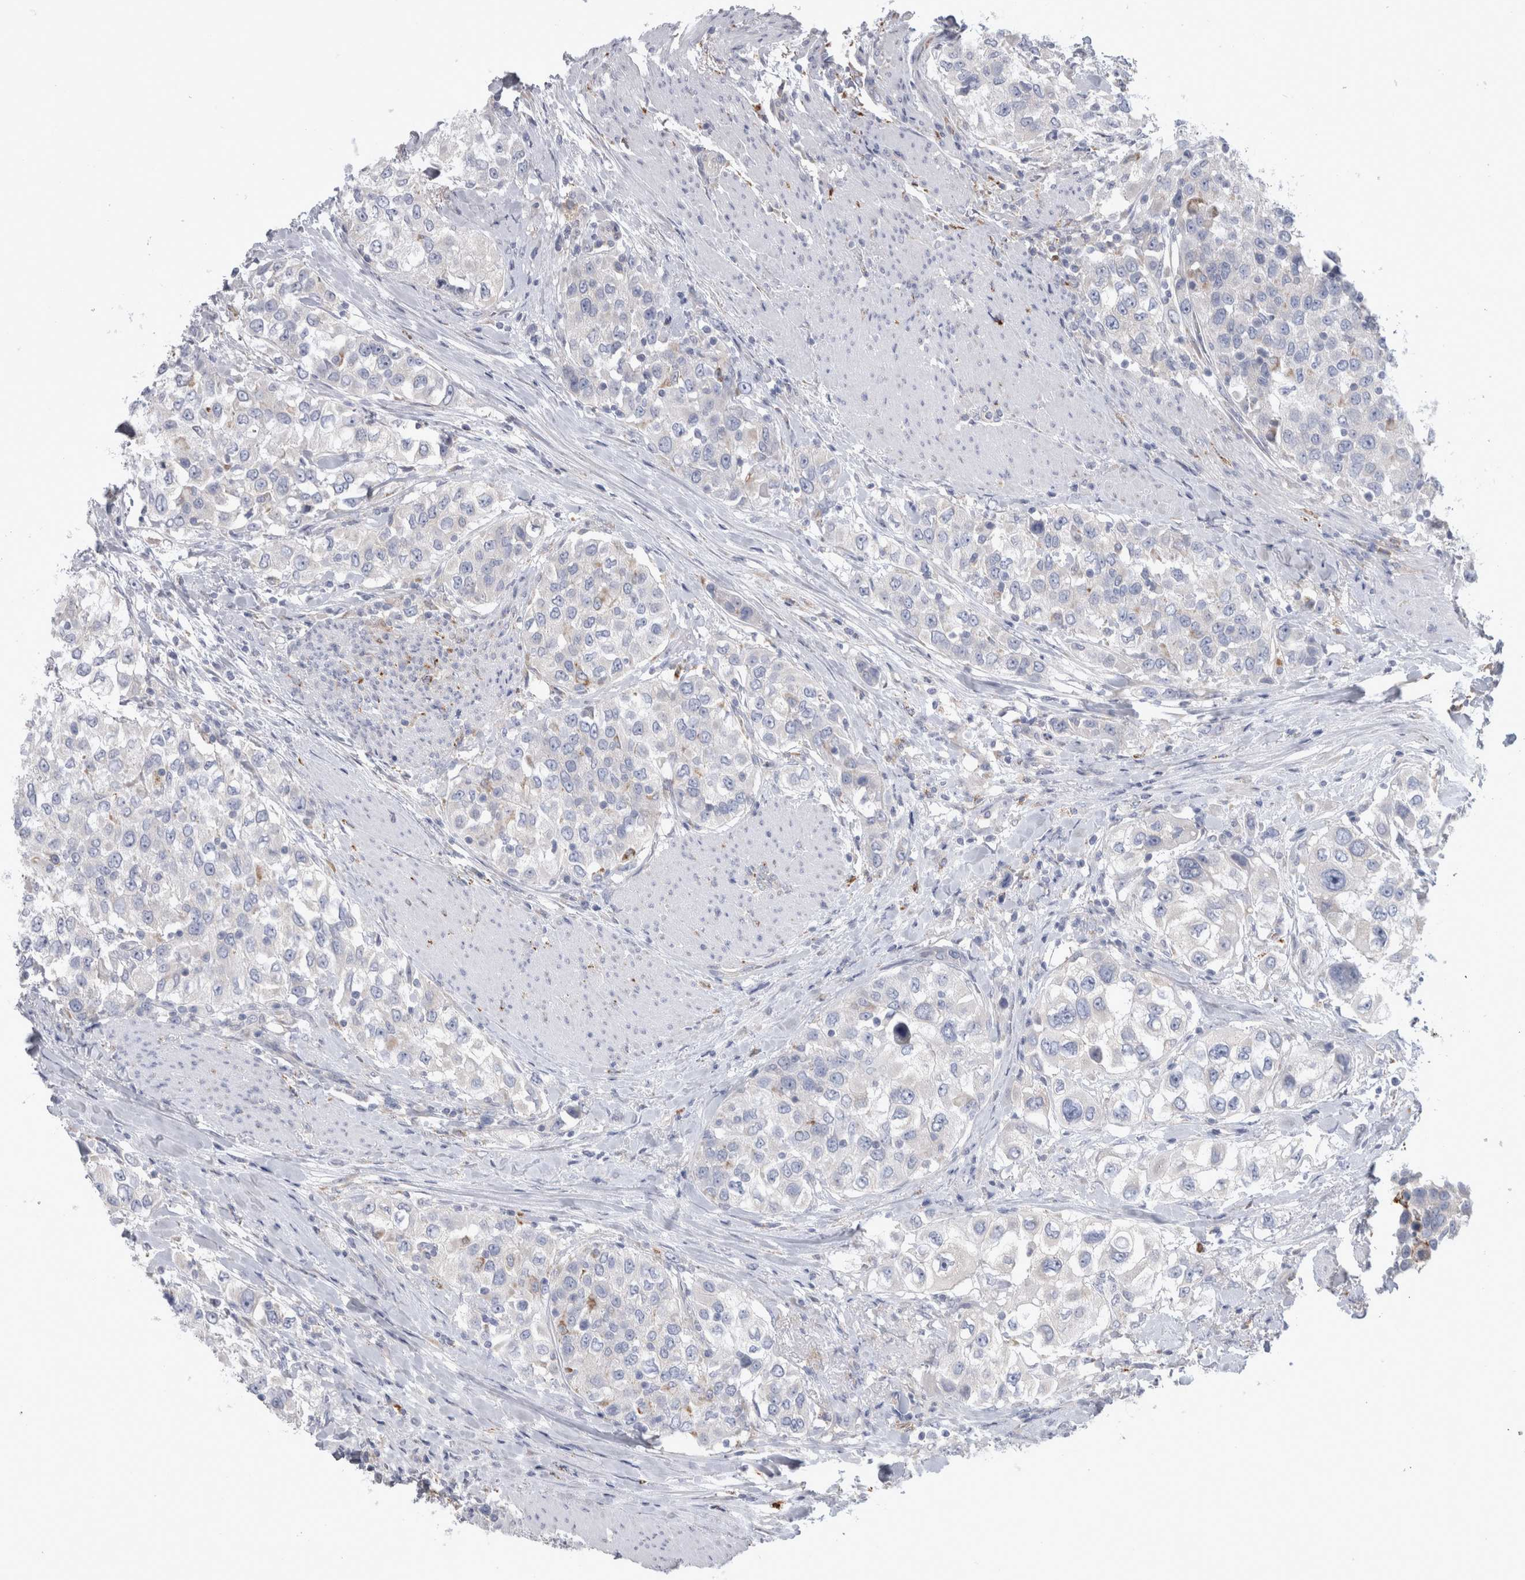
{"staining": {"intensity": "negative", "quantity": "none", "location": "none"}, "tissue": "urothelial cancer", "cell_type": "Tumor cells", "image_type": "cancer", "snomed": [{"axis": "morphology", "description": "Urothelial carcinoma, High grade"}, {"axis": "topography", "description": "Urinary bladder"}], "caption": "Human high-grade urothelial carcinoma stained for a protein using immunohistochemistry (IHC) displays no positivity in tumor cells.", "gene": "GATM", "patient": {"sex": "female", "age": 80}}